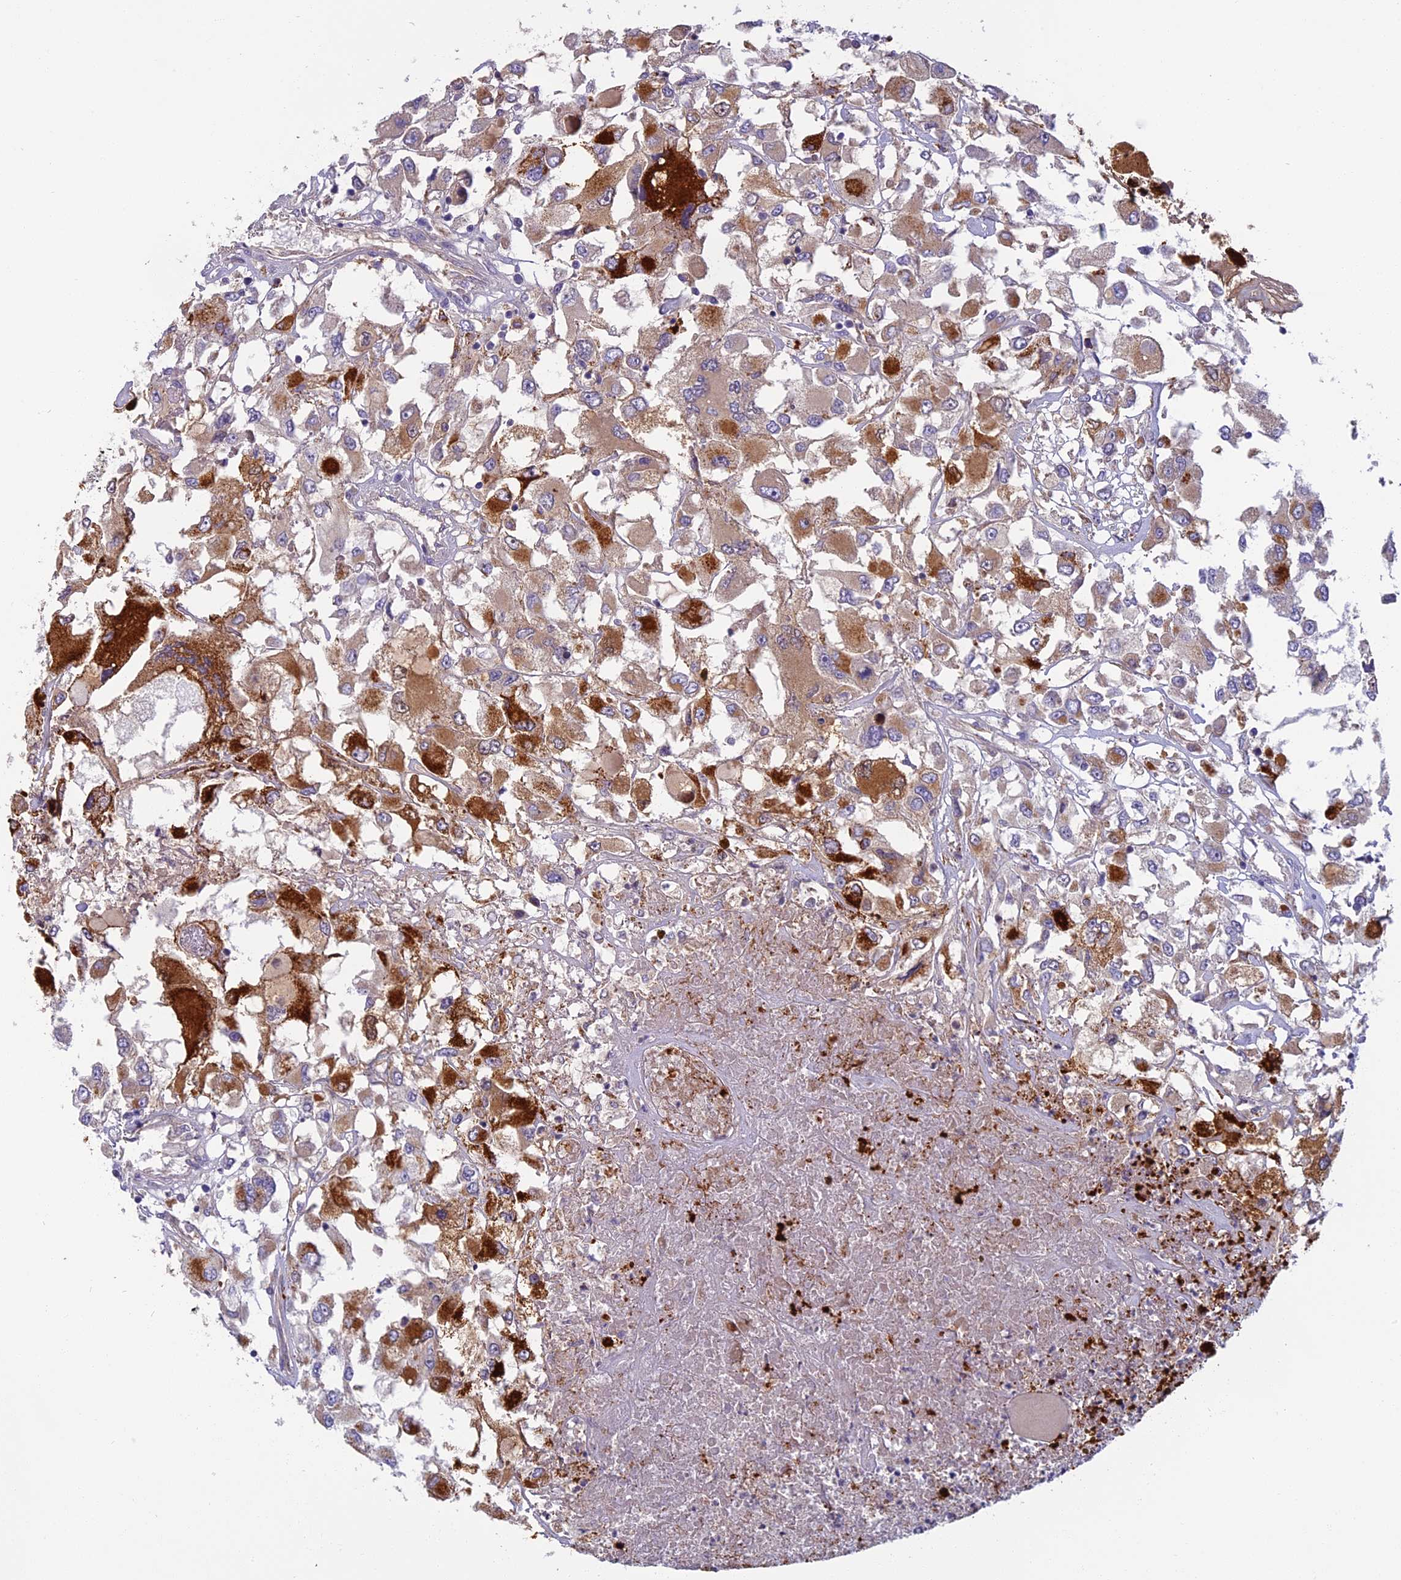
{"staining": {"intensity": "moderate", "quantity": ">75%", "location": "cytoplasmic/membranous"}, "tissue": "renal cancer", "cell_type": "Tumor cells", "image_type": "cancer", "snomed": [{"axis": "morphology", "description": "Adenocarcinoma, NOS"}, {"axis": "topography", "description": "Kidney"}], "caption": "Renal adenocarcinoma stained for a protein (brown) reveals moderate cytoplasmic/membranous positive staining in approximately >75% of tumor cells.", "gene": "SEMA7A", "patient": {"sex": "female", "age": 52}}